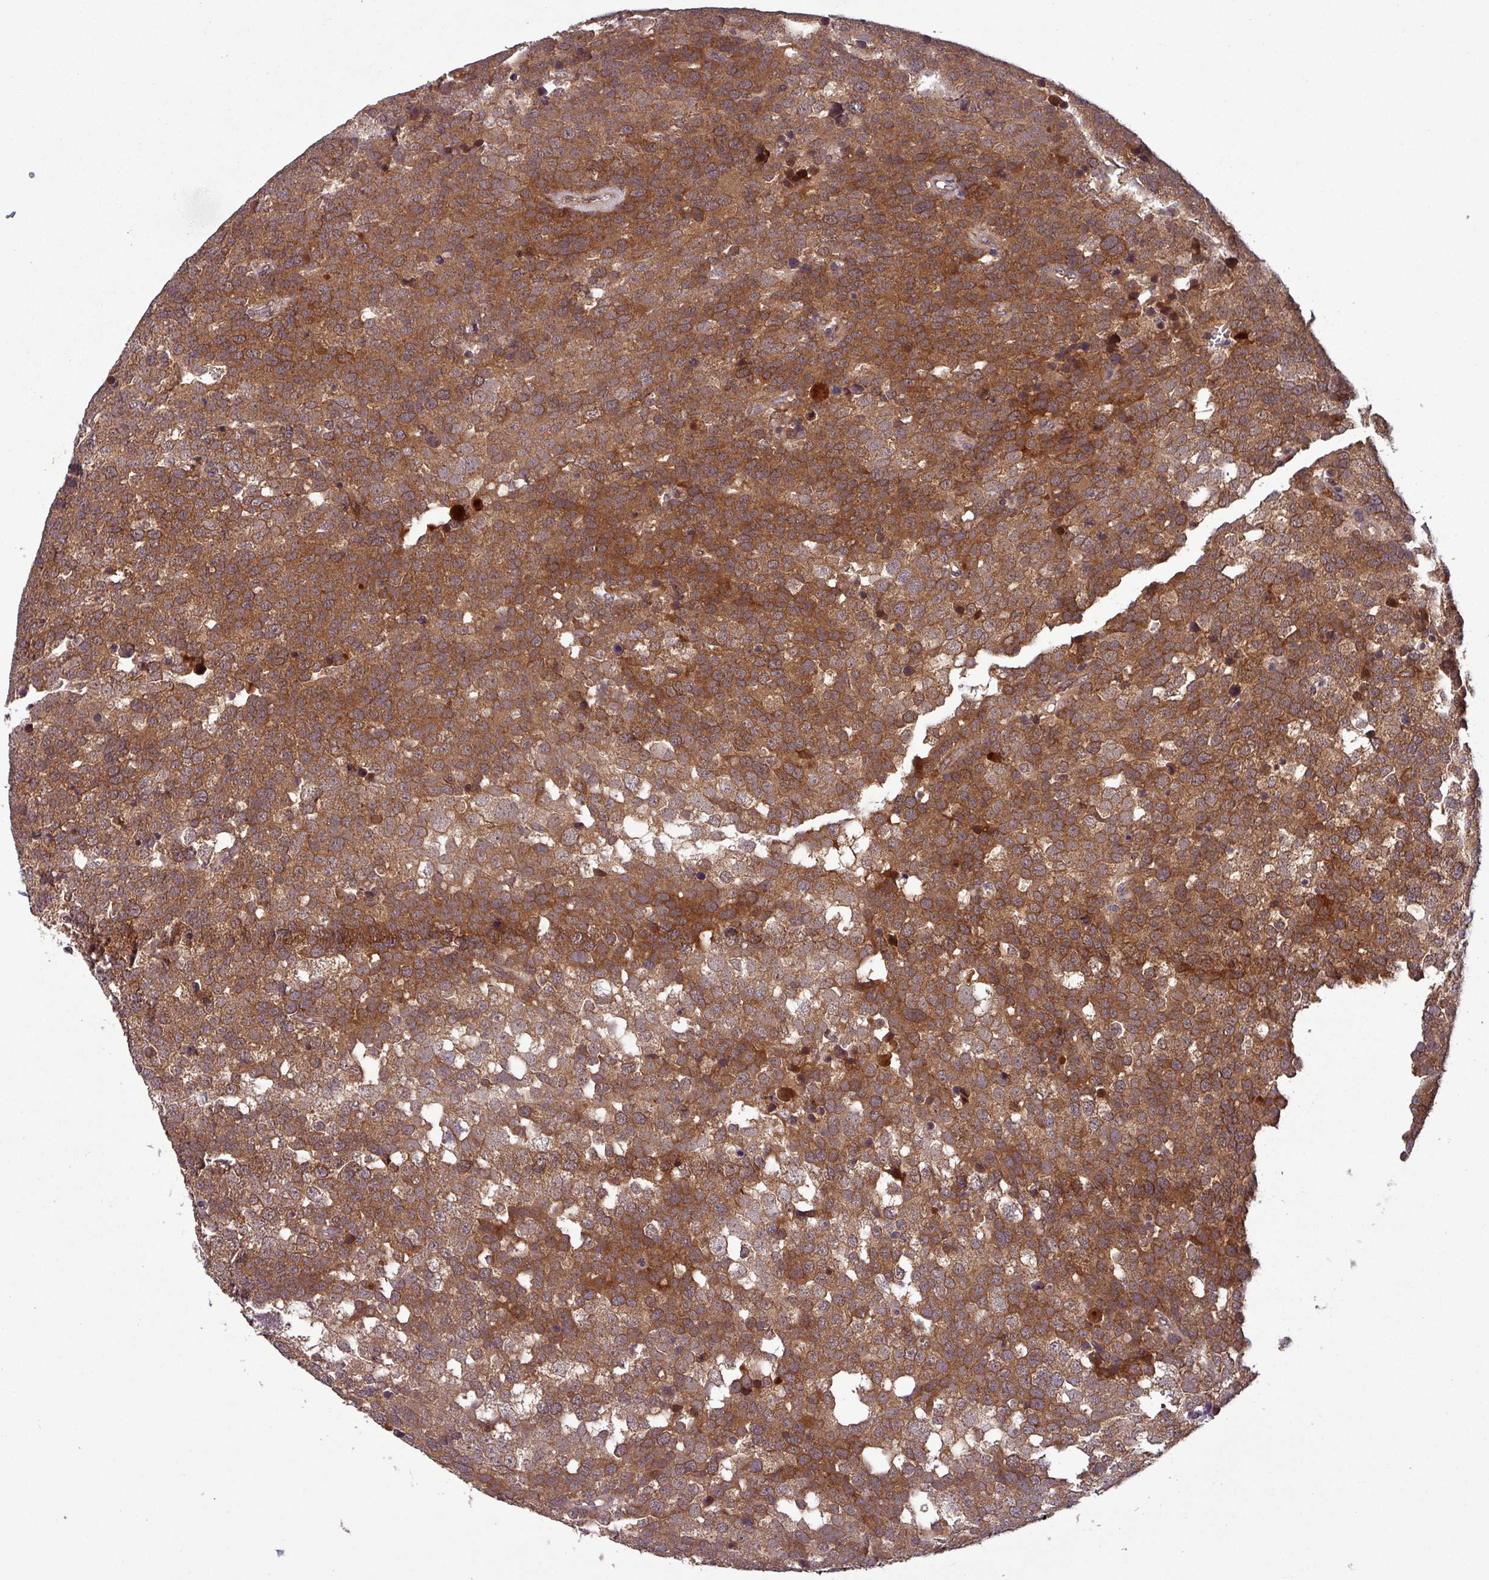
{"staining": {"intensity": "strong", "quantity": ">75%", "location": "cytoplasmic/membranous"}, "tissue": "testis cancer", "cell_type": "Tumor cells", "image_type": "cancer", "snomed": [{"axis": "morphology", "description": "Seminoma, NOS"}, {"axis": "topography", "description": "Testis"}], "caption": "Immunohistochemistry histopathology image of neoplastic tissue: seminoma (testis) stained using immunohistochemistry (IHC) demonstrates high levels of strong protein expression localized specifically in the cytoplasmic/membranous of tumor cells, appearing as a cytoplasmic/membranous brown color.", "gene": "PUS1", "patient": {"sex": "male", "age": 71}}